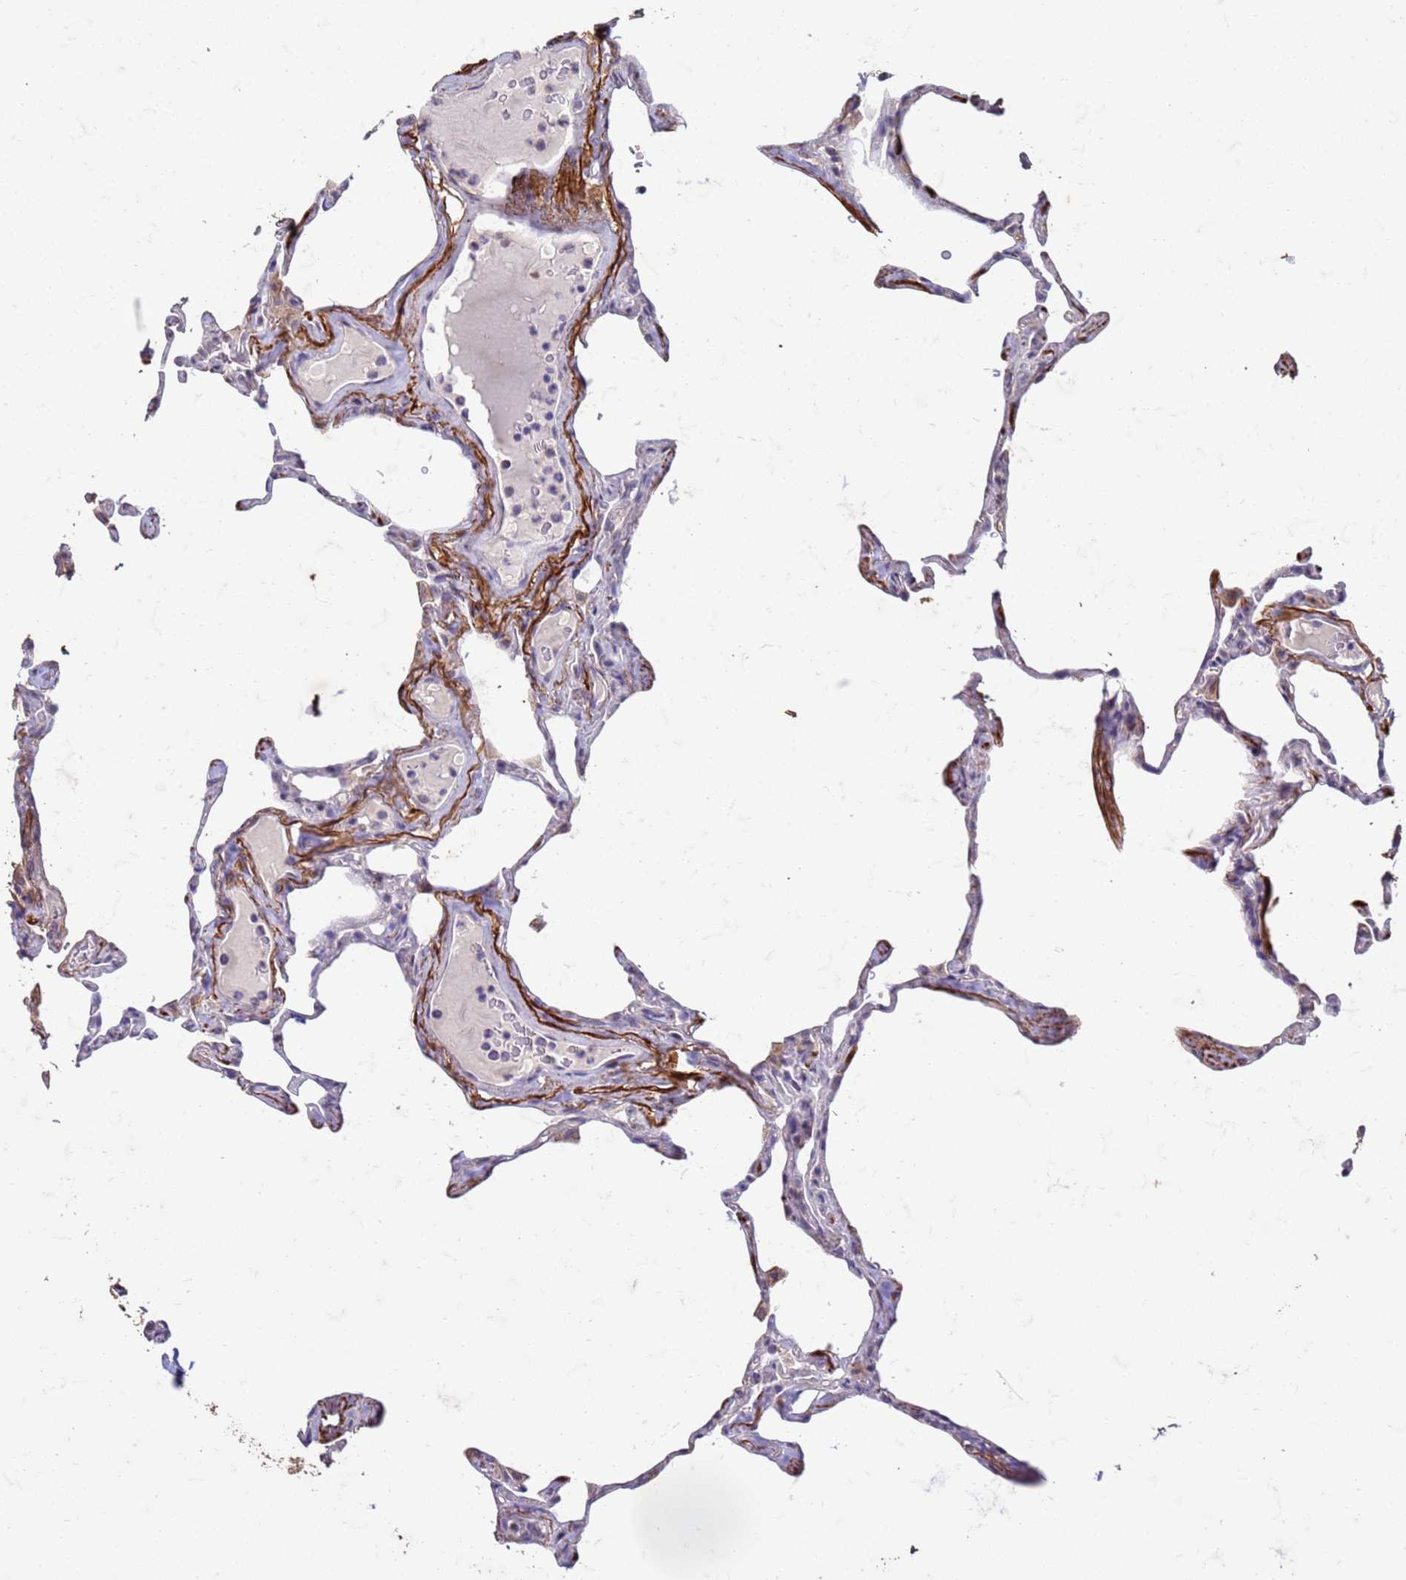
{"staining": {"intensity": "negative", "quantity": "none", "location": "none"}, "tissue": "lung", "cell_type": "Alveolar cells", "image_type": "normal", "snomed": [{"axis": "morphology", "description": "Normal tissue, NOS"}, {"axis": "topography", "description": "Lung"}], "caption": "High magnification brightfield microscopy of unremarkable lung stained with DAB (3,3'-diaminobenzidine) (brown) and counterstained with hematoxylin (blue): alveolar cells show no significant positivity.", "gene": "SLC25A15", "patient": {"sex": "male", "age": 65}}